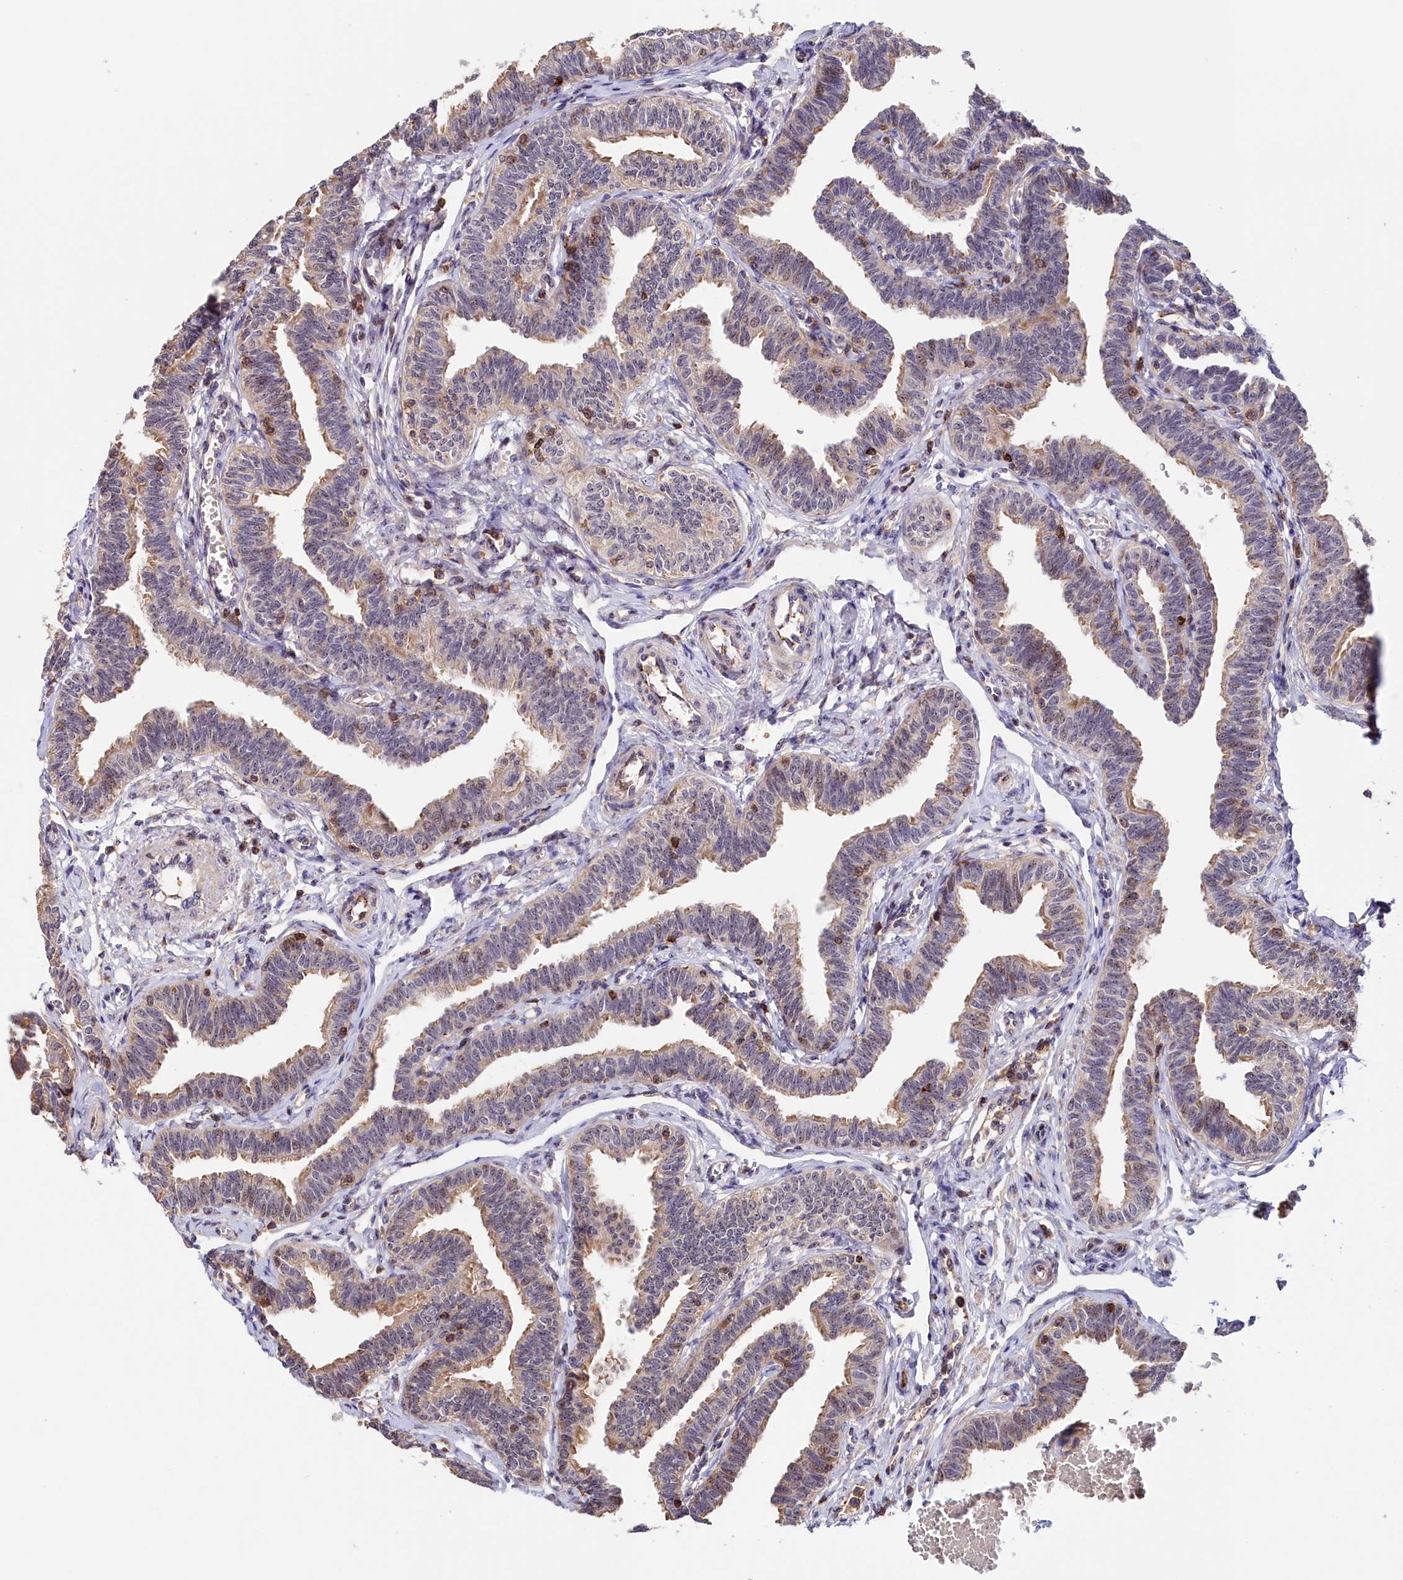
{"staining": {"intensity": "moderate", "quantity": "25%-75%", "location": "cytoplasmic/membranous"}, "tissue": "fallopian tube", "cell_type": "Glandular cells", "image_type": "normal", "snomed": [{"axis": "morphology", "description": "Normal tissue, NOS"}, {"axis": "topography", "description": "Fallopian tube"}, {"axis": "topography", "description": "Ovary"}], "caption": "Fallopian tube stained for a protein displays moderate cytoplasmic/membranous positivity in glandular cells. (Stains: DAB (3,3'-diaminobenzidine) in brown, nuclei in blue, Microscopy: brightfield microscopy at high magnification).", "gene": "NEURL4", "patient": {"sex": "female", "age": 23}}